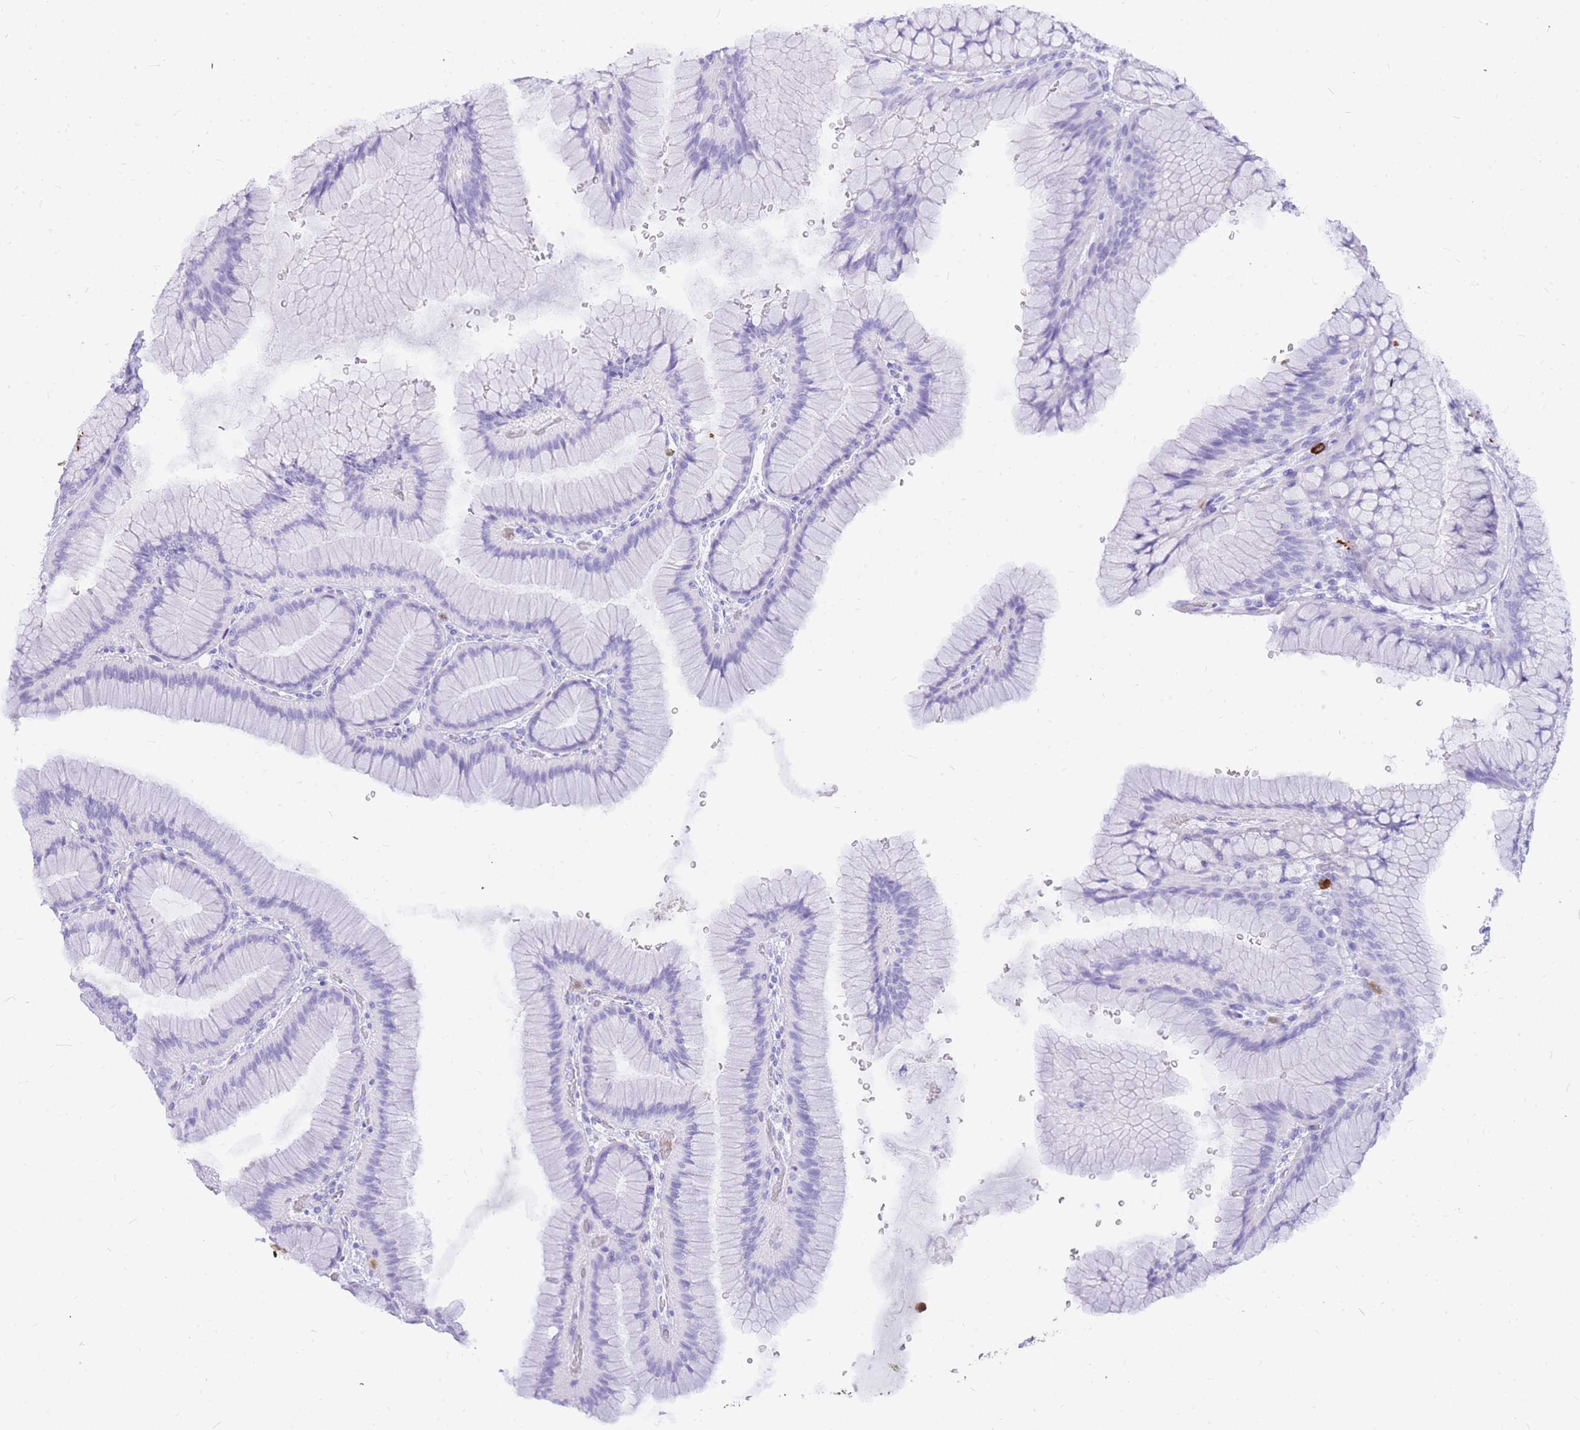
{"staining": {"intensity": "negative", "quantity": "none", "location": "none"}, "tissue": "stomach", "cell_type": "Glandular cells", "image_type": "normal", "snomed": [{"axis": "morphology", "description": "Normal tissue, NOS"}, {"axis": "morphology", "description": "Adenocarcinoma, NOS"}, {"axis": "morphology", "description": "Adenocarcinoma, High grade"}, {"axis": "topography", "description": "Stomach, upper"}, {"axis": "topography", "description": "Stomach"}], "caption": "DAB immunohistochemical staining of unremarkable stomach demonstrates no significant staining in glandular cells.", "gene": "HERC1", "patient": {"sex": "female", "age": 65}}